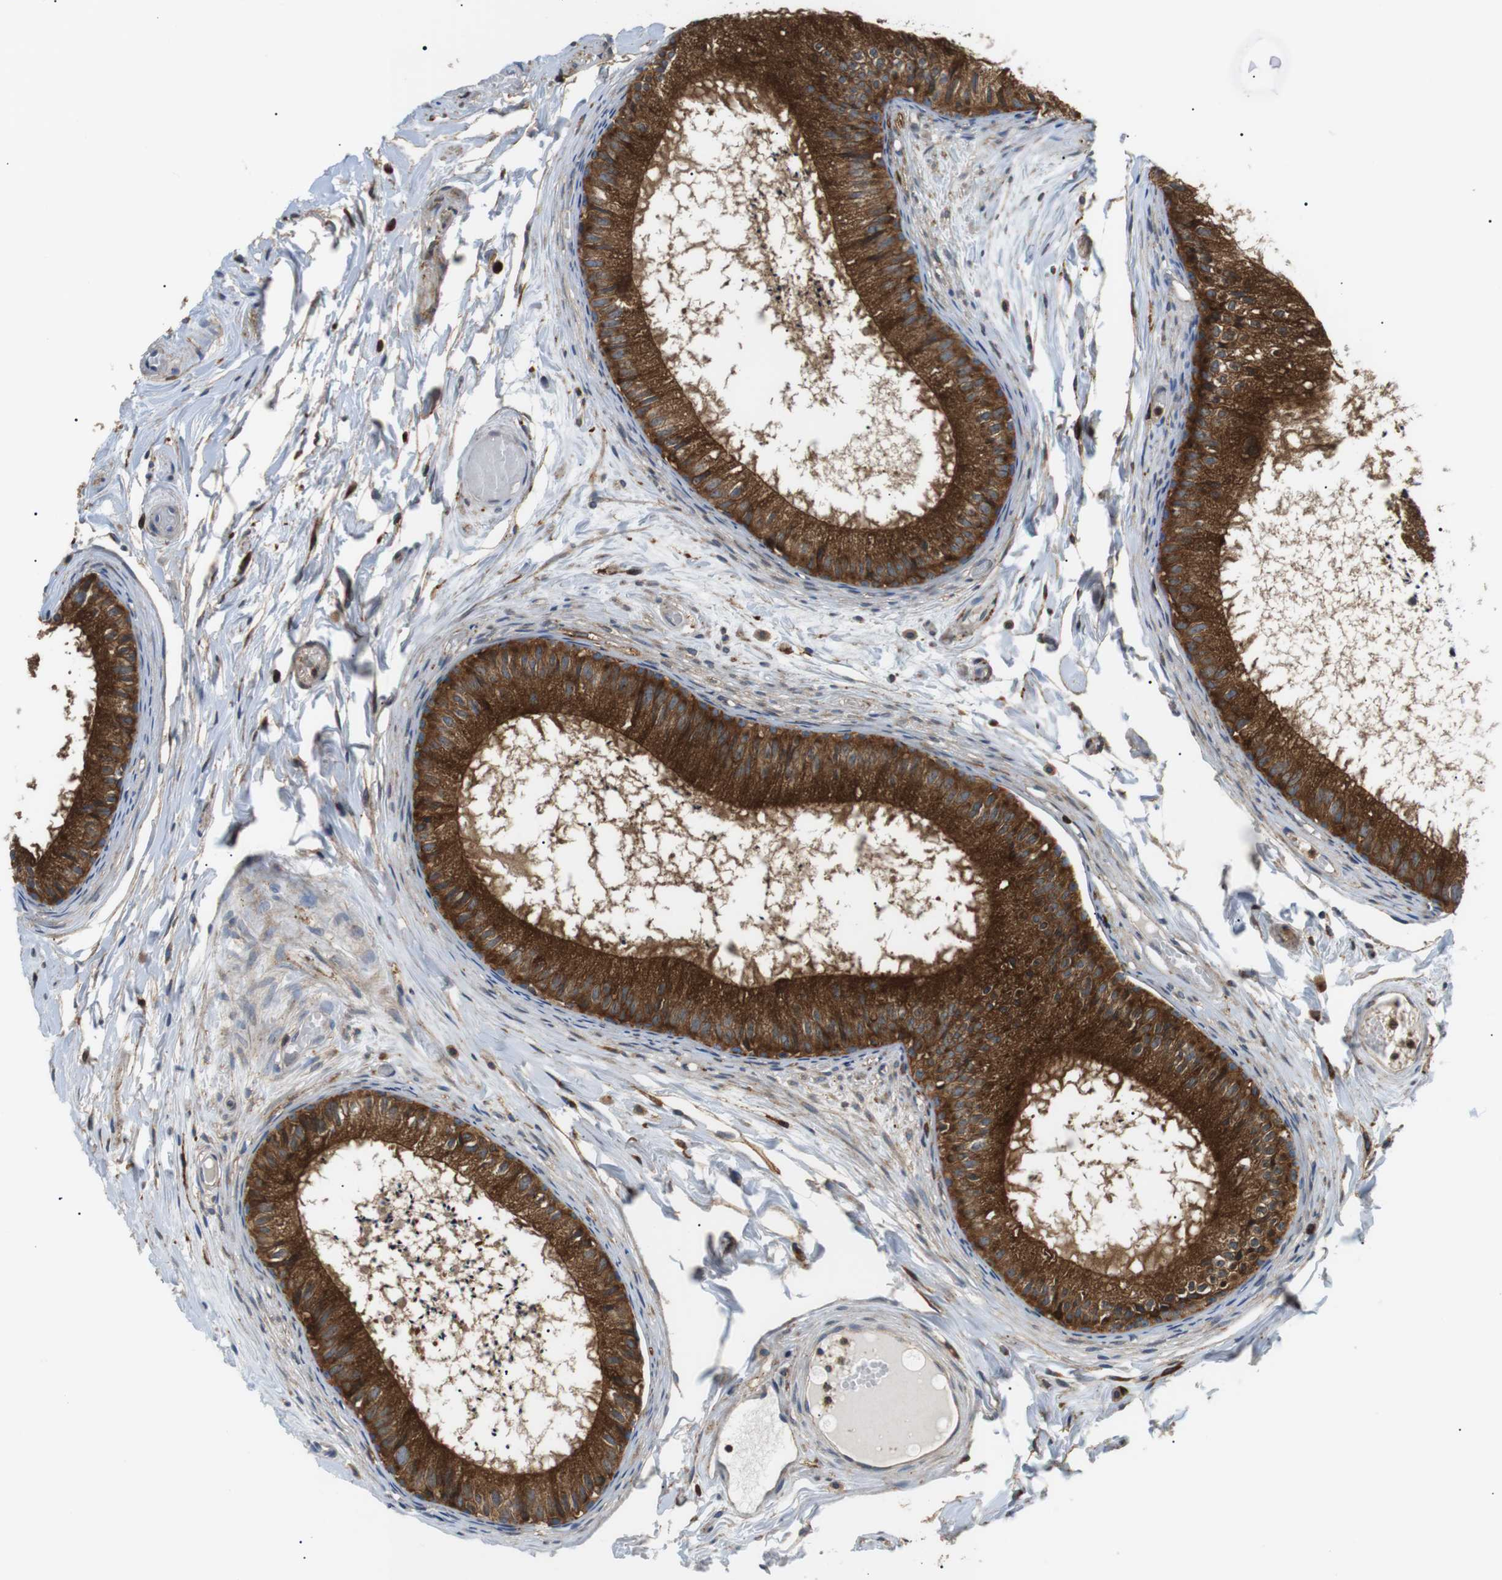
{"staining": {"intensity": "strong", "quantity": ">75%", "location": "cytoplasmic/membranous"}, "tissue": "epididymis", "cell_type": "Glandular cells", "image_type": "normal", "snomed": [{"axis": "morphology", "description": "Normal tissue, NOS"}, {"axis": "topography", "description": "Epididymis"}], "caption": "A photomicrograph of human epididymis stained for a protein reveals strong cytoplasmic/membranous brown staining in glandular cells. (DAB IHC with brightfield microscopy, high magnification).", "gene": "RAB9A", "patient": {"sex": "male", "age": 46}}